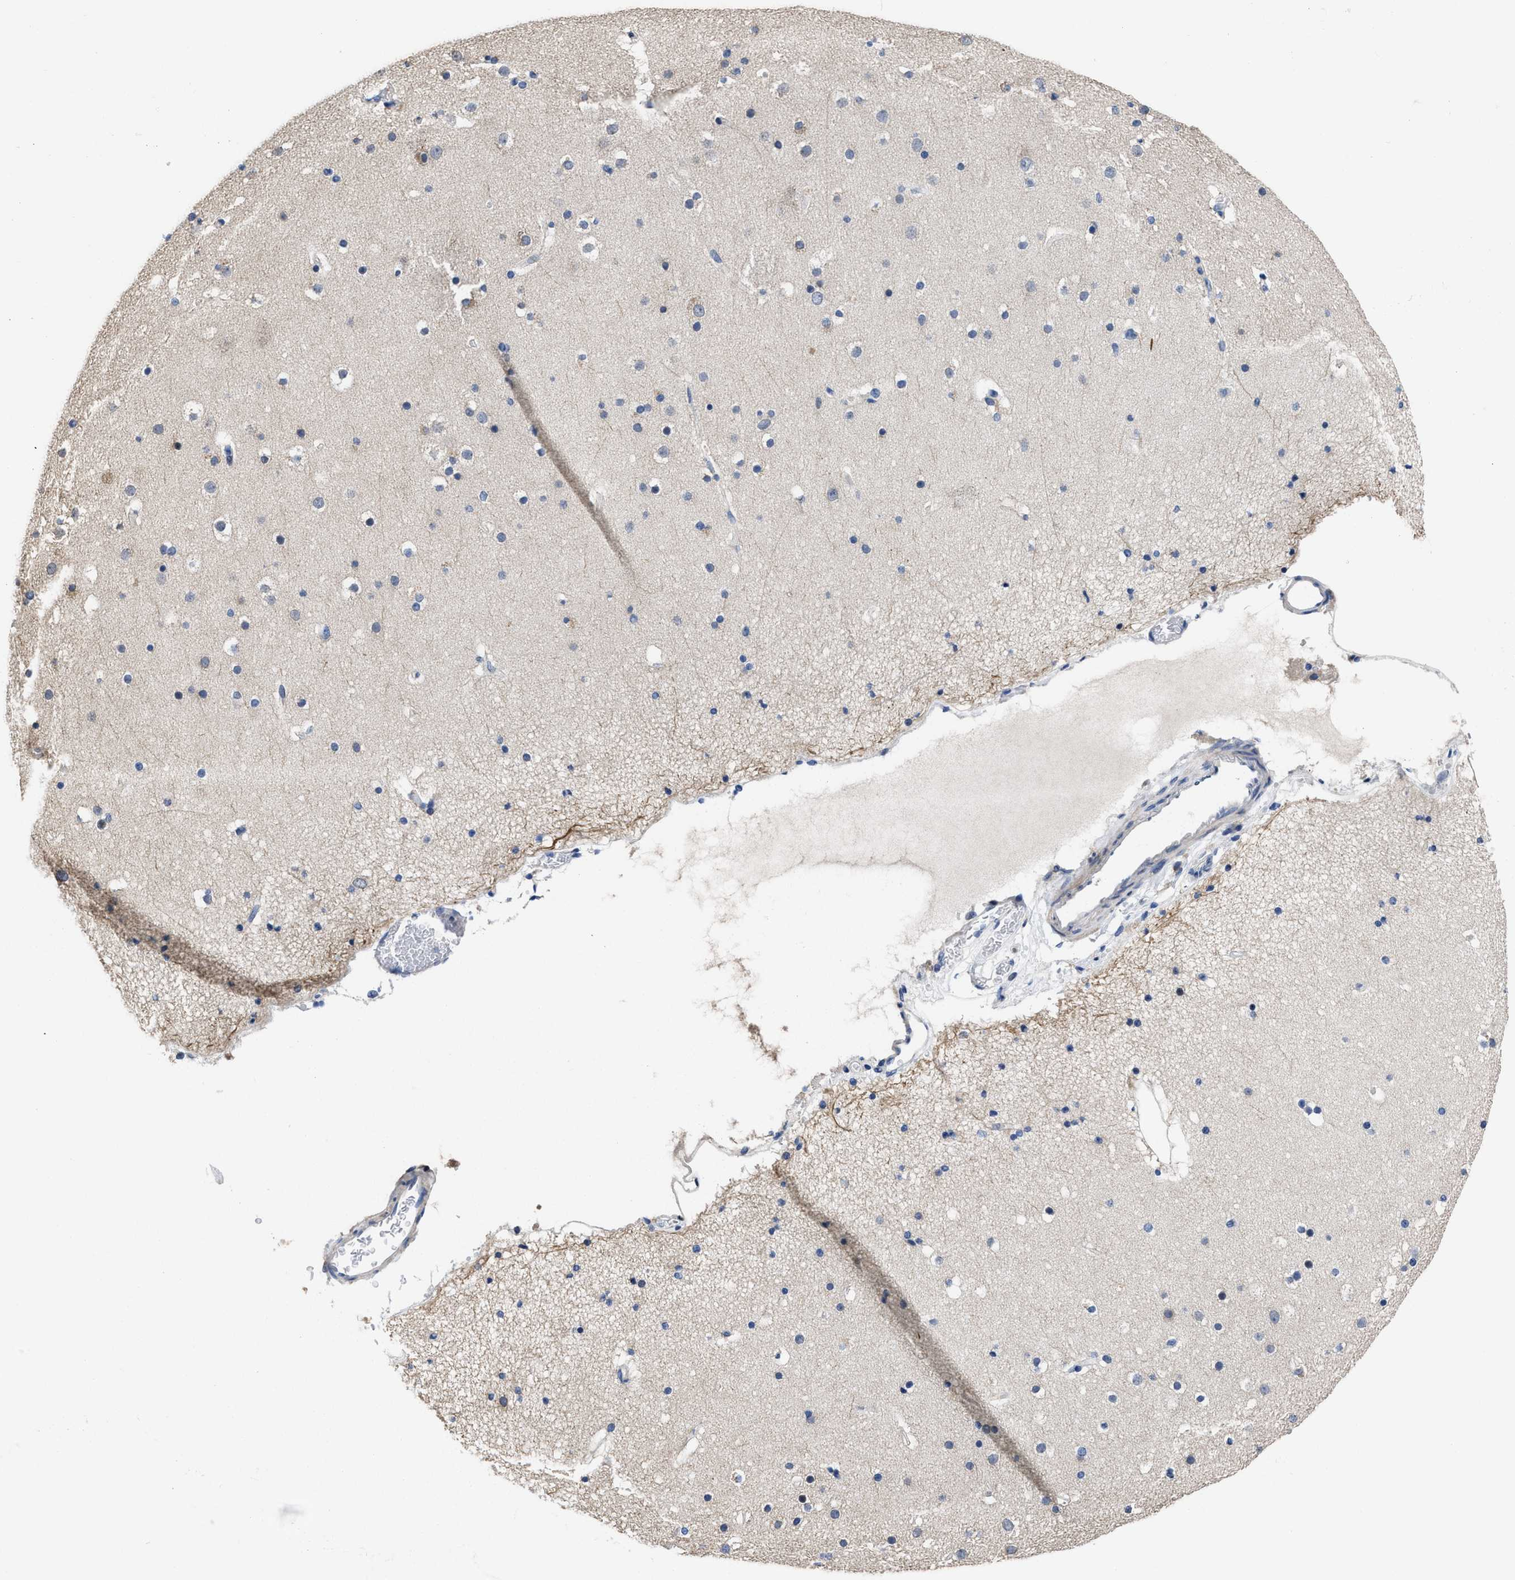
{"staining": {"intensity": "negative", "quantity": "none", "location": "none"}, "tissue": "cerebral cortex", "cell_type": "Endothelial cells", "image_type": "normal", "snomed": [{"axis": "morphology", "description": "Normal tissue, NOS"}, {"axis": "topography", "description": "Cerebral cortex"}], "caption": "This image is of normal cerebral cortex stained with immunohistochemistry to label a protein in brown with the nuclei are counter-stained blue. There is no expression in endothelial cells.", "gene": "HOOK1", "patient": {"sex": "male", "age": 57}}